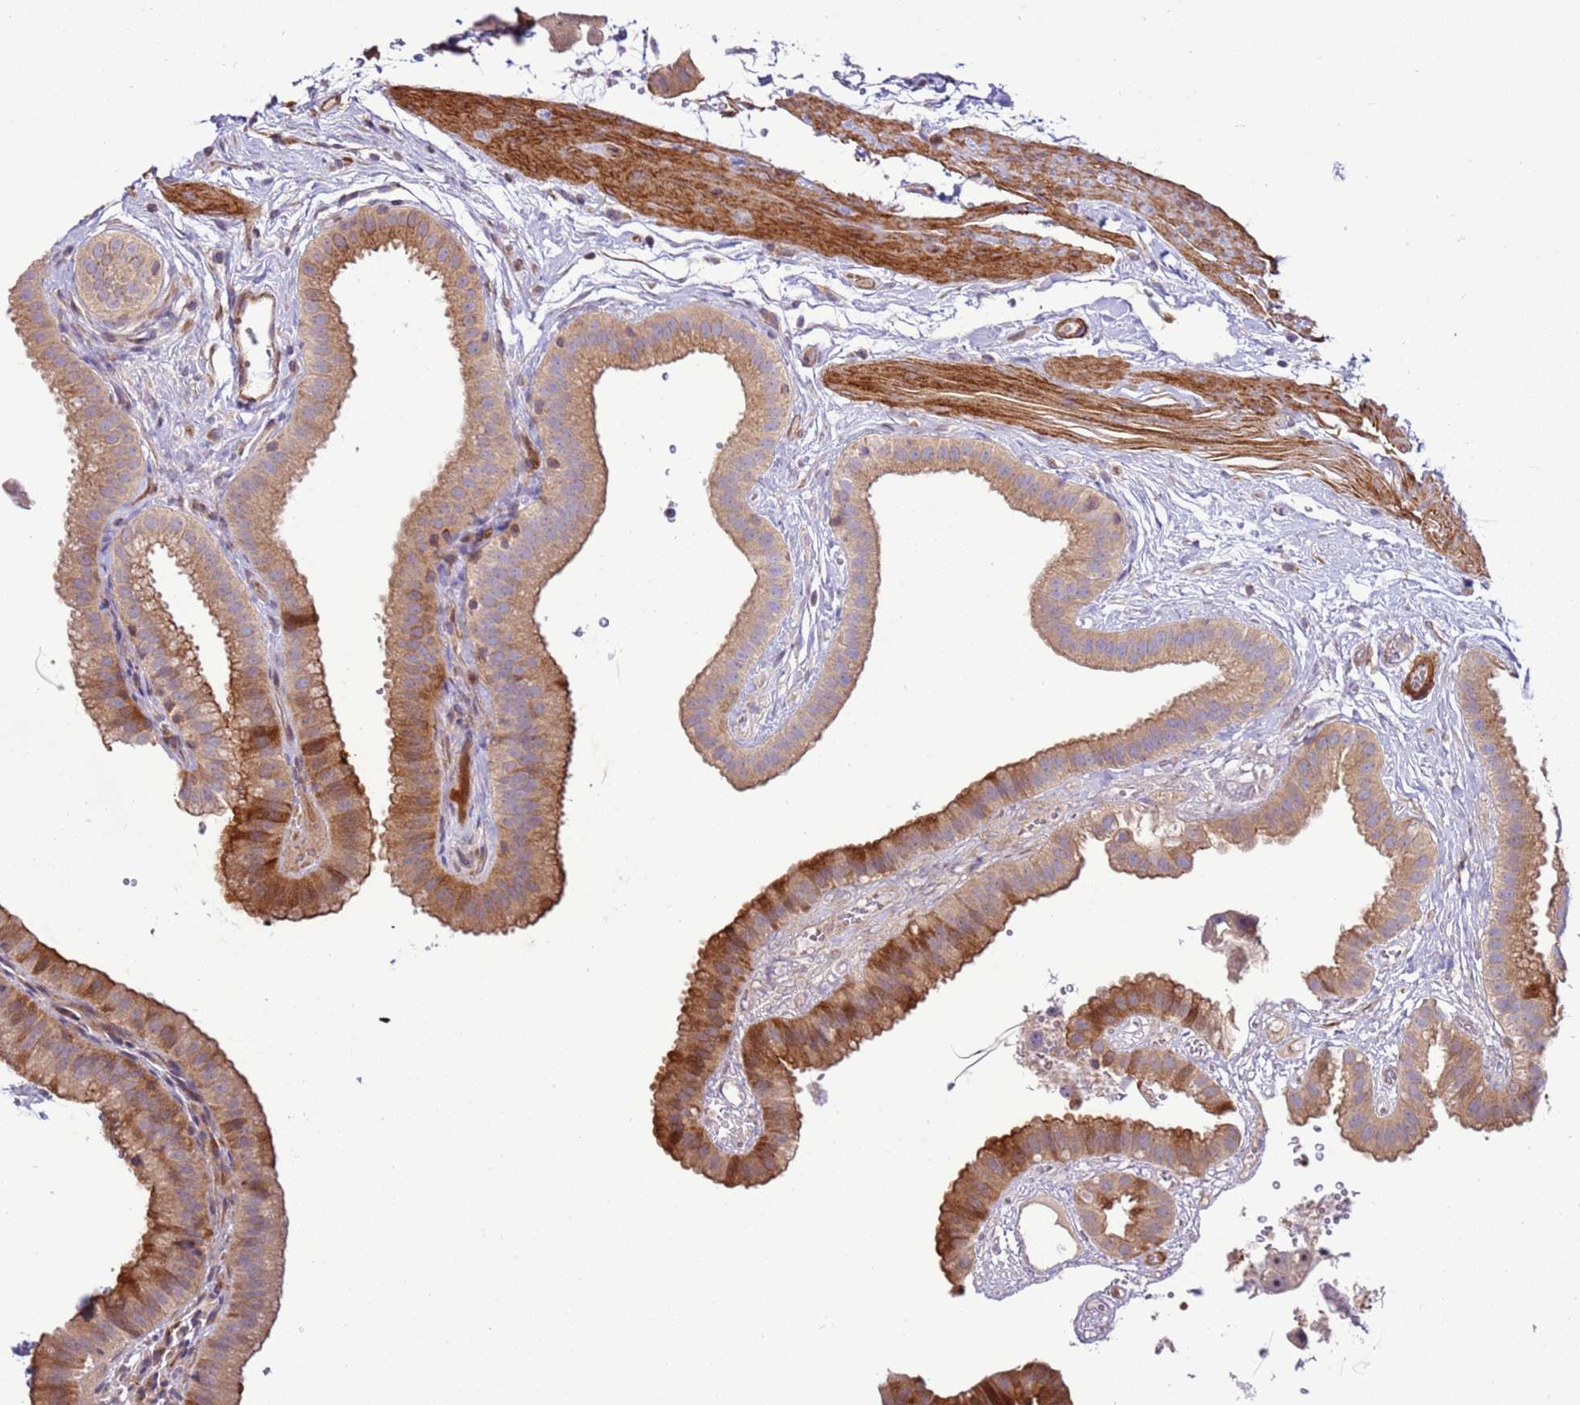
{"staining": {"intensity": "moderate", "quantity": ">75%", "location": "cytoplasmic/membranous"}, "tissue": "gallbladder", "cell_type": "Glandular cells", "image_type": "normal", "snomed": [{"axis": "morphology", "description": "Normal tissue, NOS"}, {"axis": "topography", "description": "Gallbladder"}], "caption": "Protein analysis of normal gallbladder shows moderate cytoplasmic/membranous staining in approximately >75% of glandular cells. (IHC, brightfield microscopy, high magnification).", "gene": "ZNF624", "patient": {"sex": "female", "age": 61}}